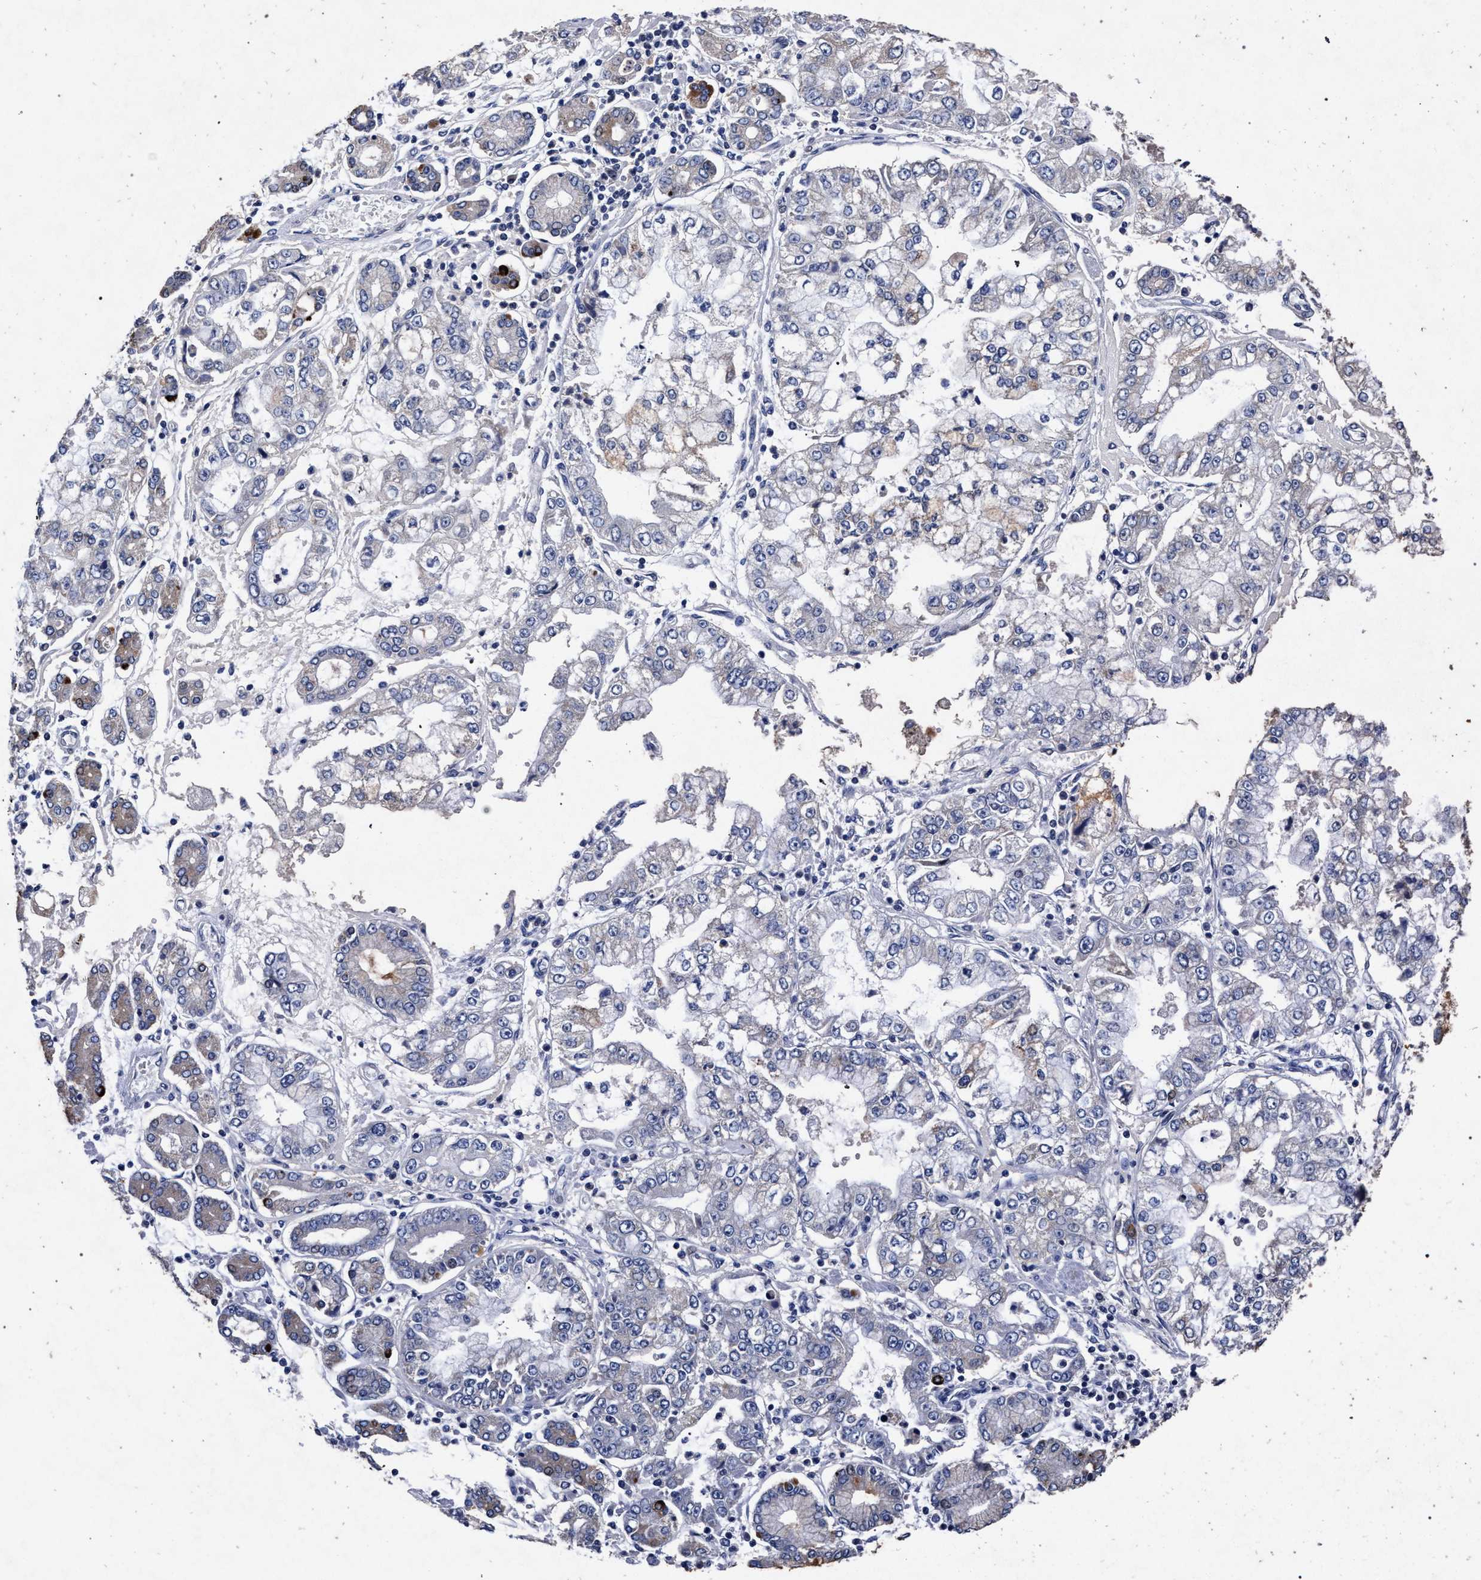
{"staining": {"intensity": "weak", "quantity": "<25%", "location": "cytoplasmic/membranous"}, "tissue": "stomach cancer", "cell_type": "Tumor cells", "image_type": "cancer", "snomed": [{"axis": "morphology", "description": "Adenocarcinoma, NOS"}, {"axis": "topography", "description": "Stomach"}], "caption": "Micrograph shows no significant protein staining in tumor cells of stomach cancer. The staining is performed using DAB (3,3'-diaminobenzidine) brown chromogen with nuclei counter-stained in using hematoxylin.", "gene": "ATP1A2", "patient": {"sex": "male", "age": 76}}